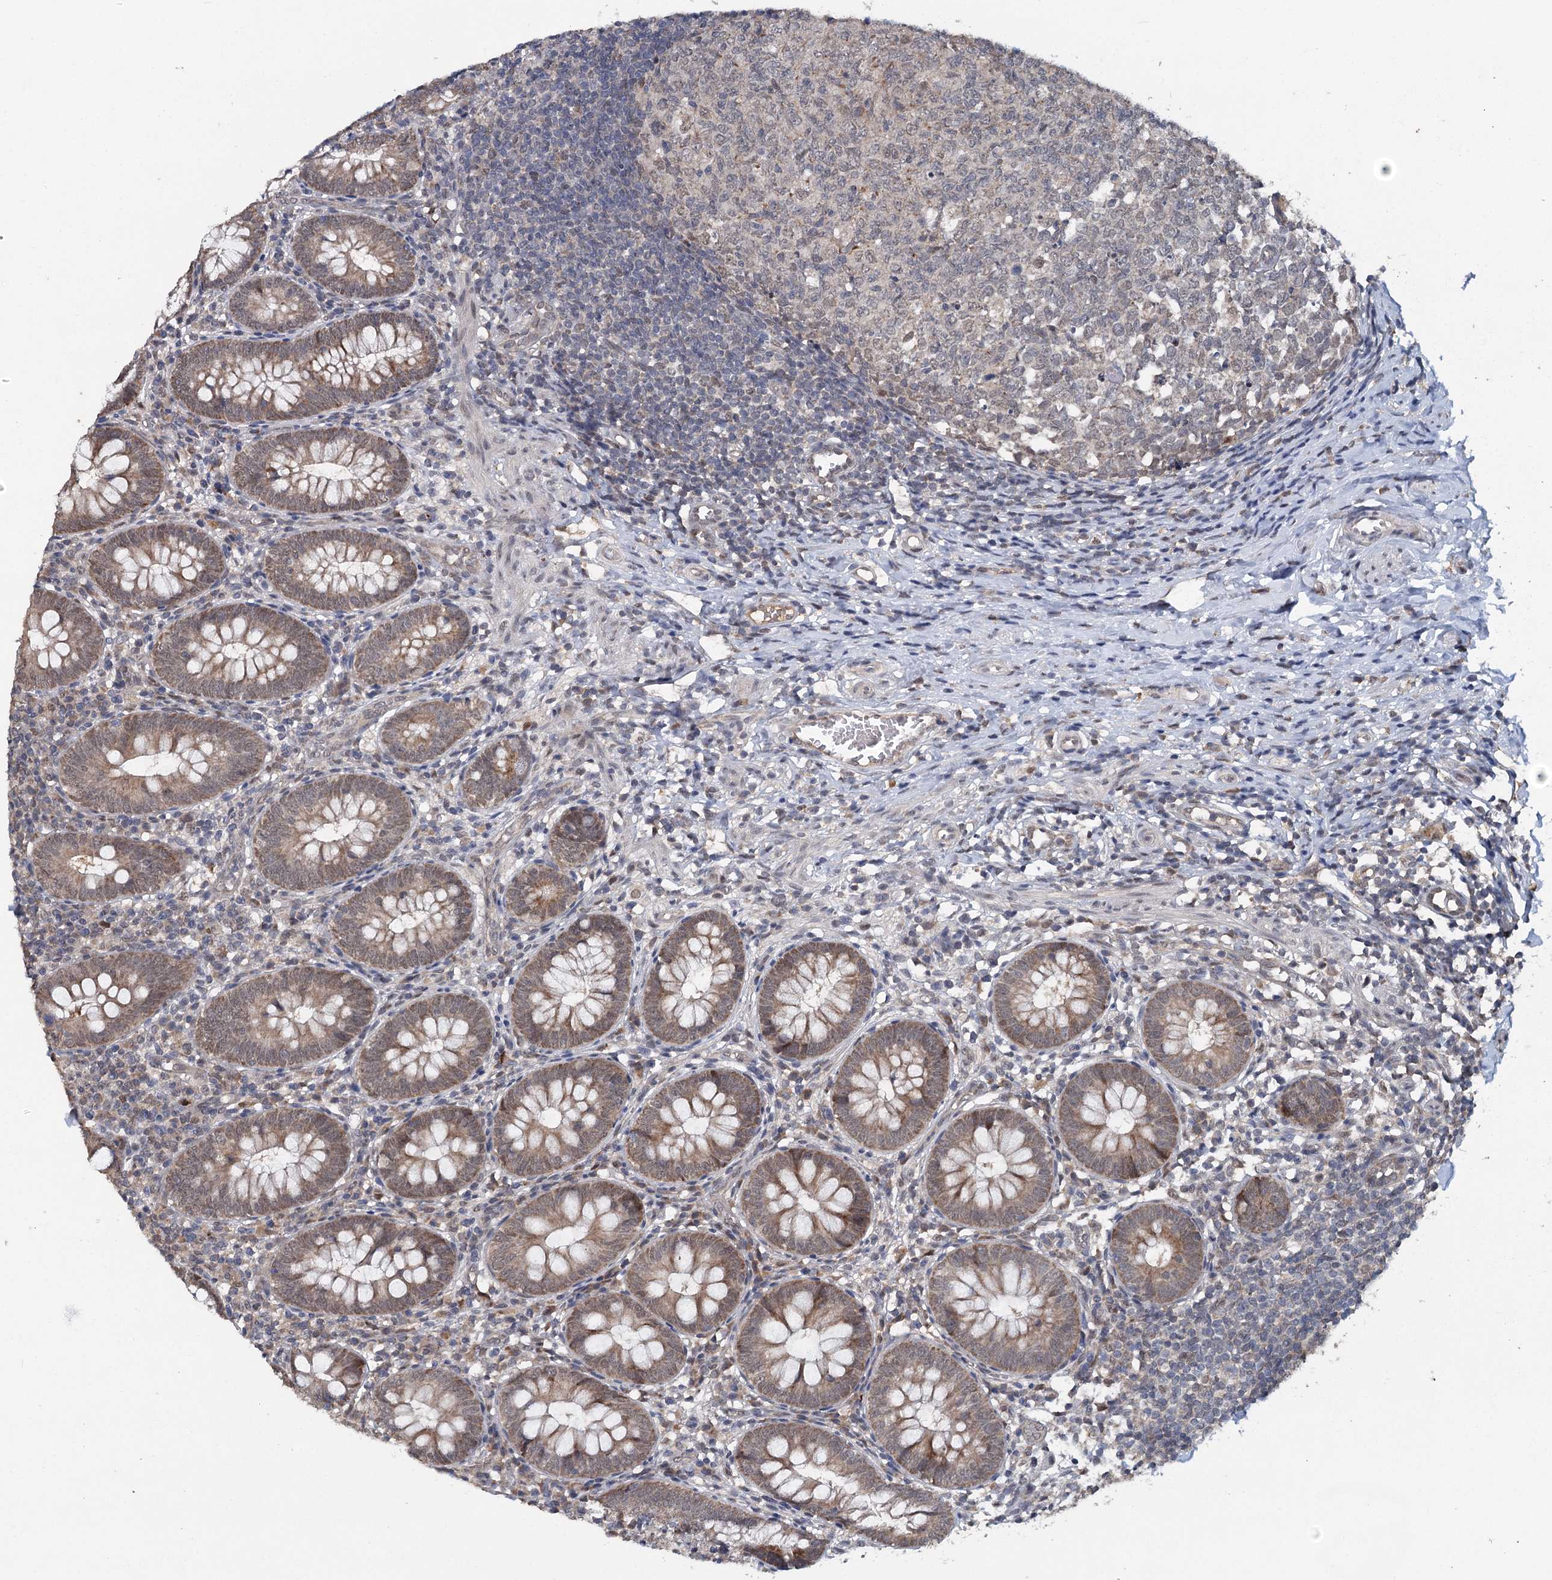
{"staining": {"intensity": "moderate", "quantity": ">75%", "location": "cytoplasmic/membranous,nuclear"}, "tissue": "appendix", "cell_type": "Glandular cells", "image_type": "normal", "snomed": [{"axis": "morphology", "description": "Normal tissue, NOS"}, {"axis": "topography", "description": "Appendix"}], "caption": "A high-resolution photomicrograph shows immunohistochemistry staining of benign appendix, which displays moderate cytoplasmic/membranous,nuclear expression in about >75% of glandular cells.", "gene": "MYG1", "patient": {"sex": "male", "age": 14}}